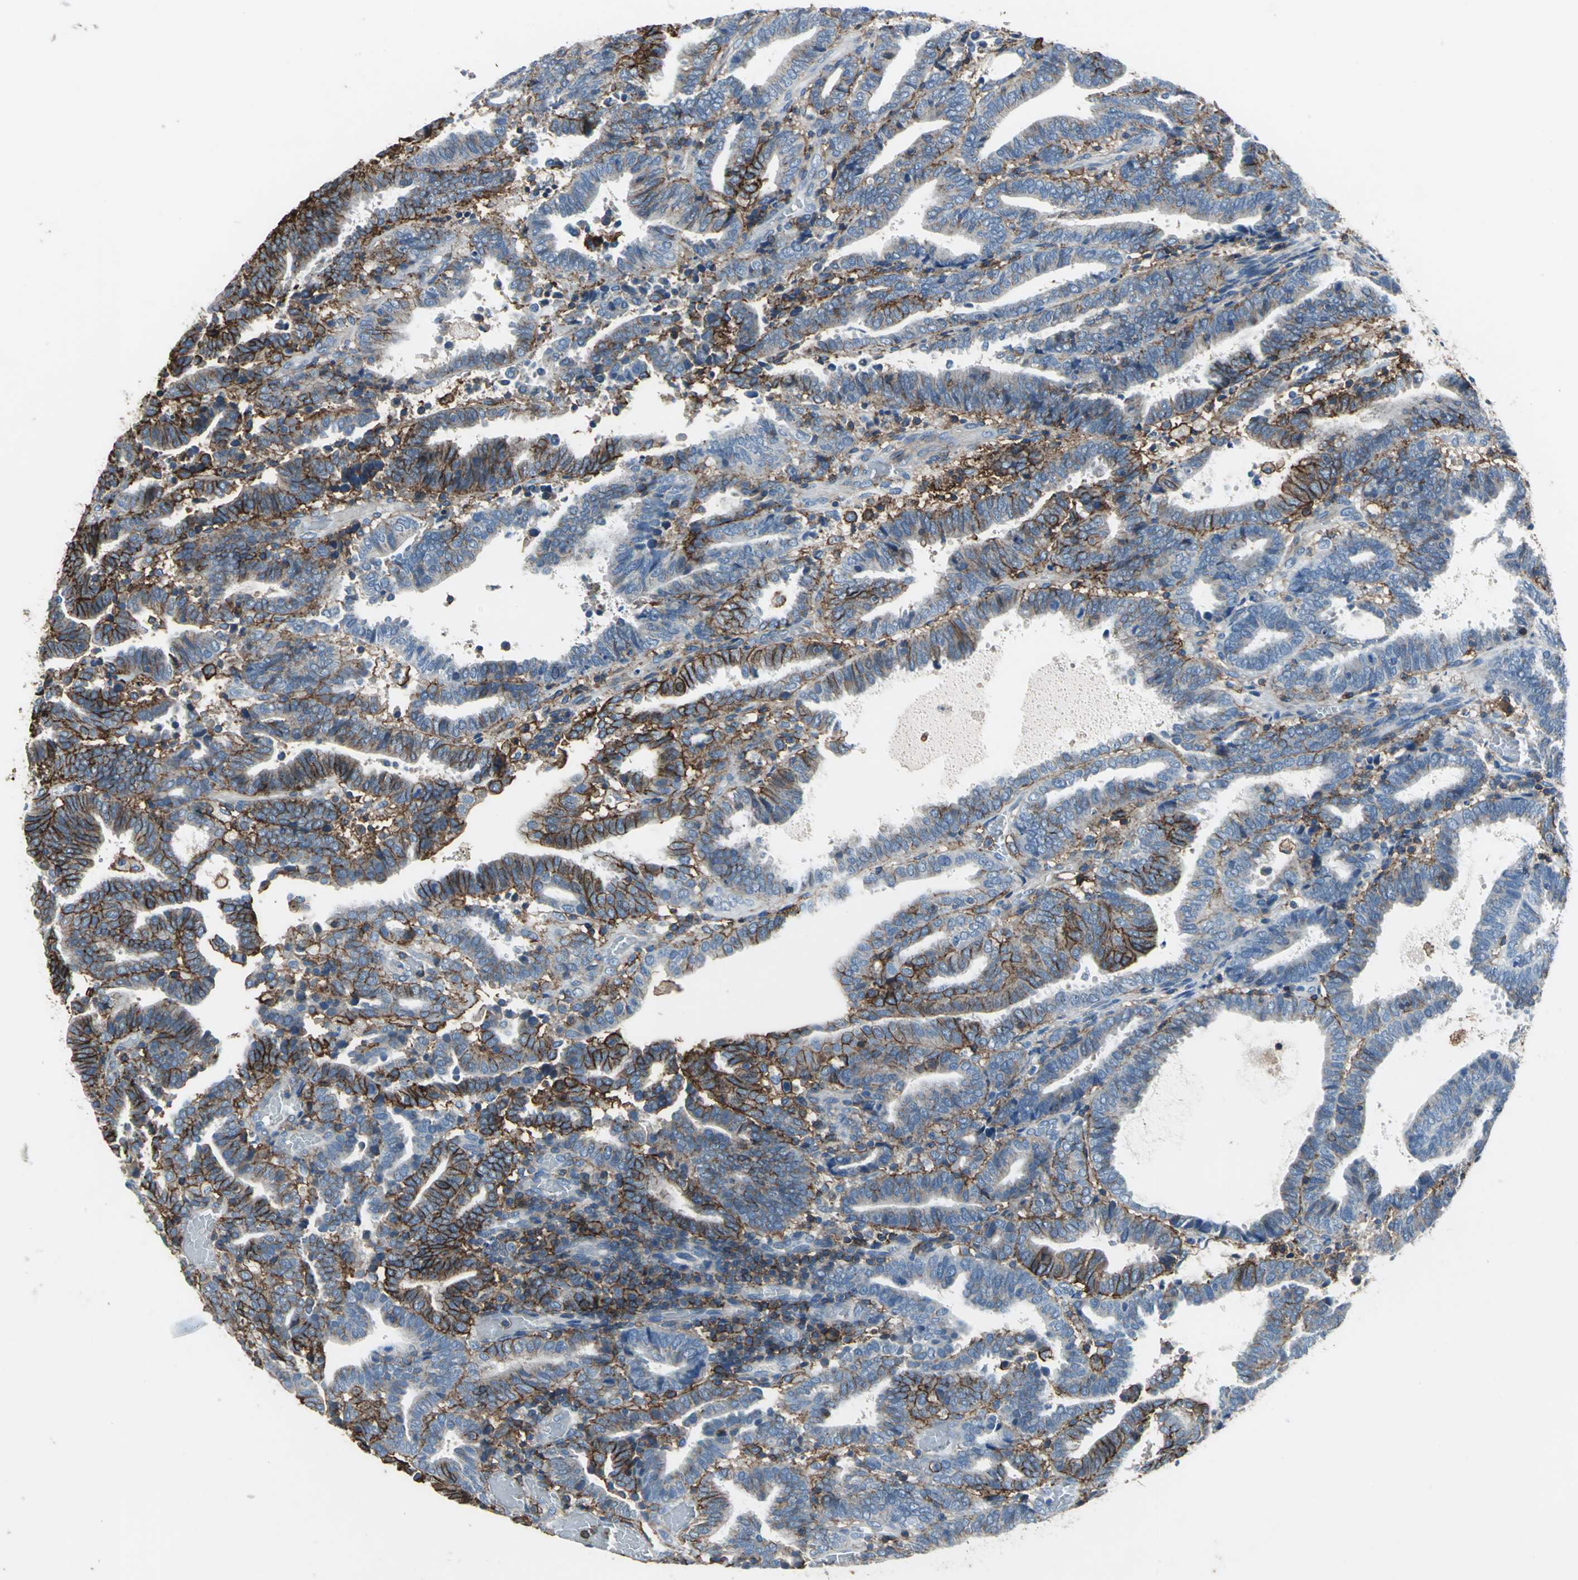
{"staining": {"intensity": "strong", "quantity": ">75%", "location": "cytoplasmic/membranous"}, "tissue": "endometrial cancer", "cell_type": "Tumor cells", "image_type": "cancer", "snomed": [{"axis": "morphology", "description": "Adenocarcinoma, NOS"}, {"axis": "topography", "description": "Uterus"}], "caption": "Tumor cells exhibit strong cytoplasmic/membranous positivity in approximately >75% of cells in endometrial cancer (adenocarcinoma).", "gene": "CD44", "patient": {"sex": "female", "age": 83}}